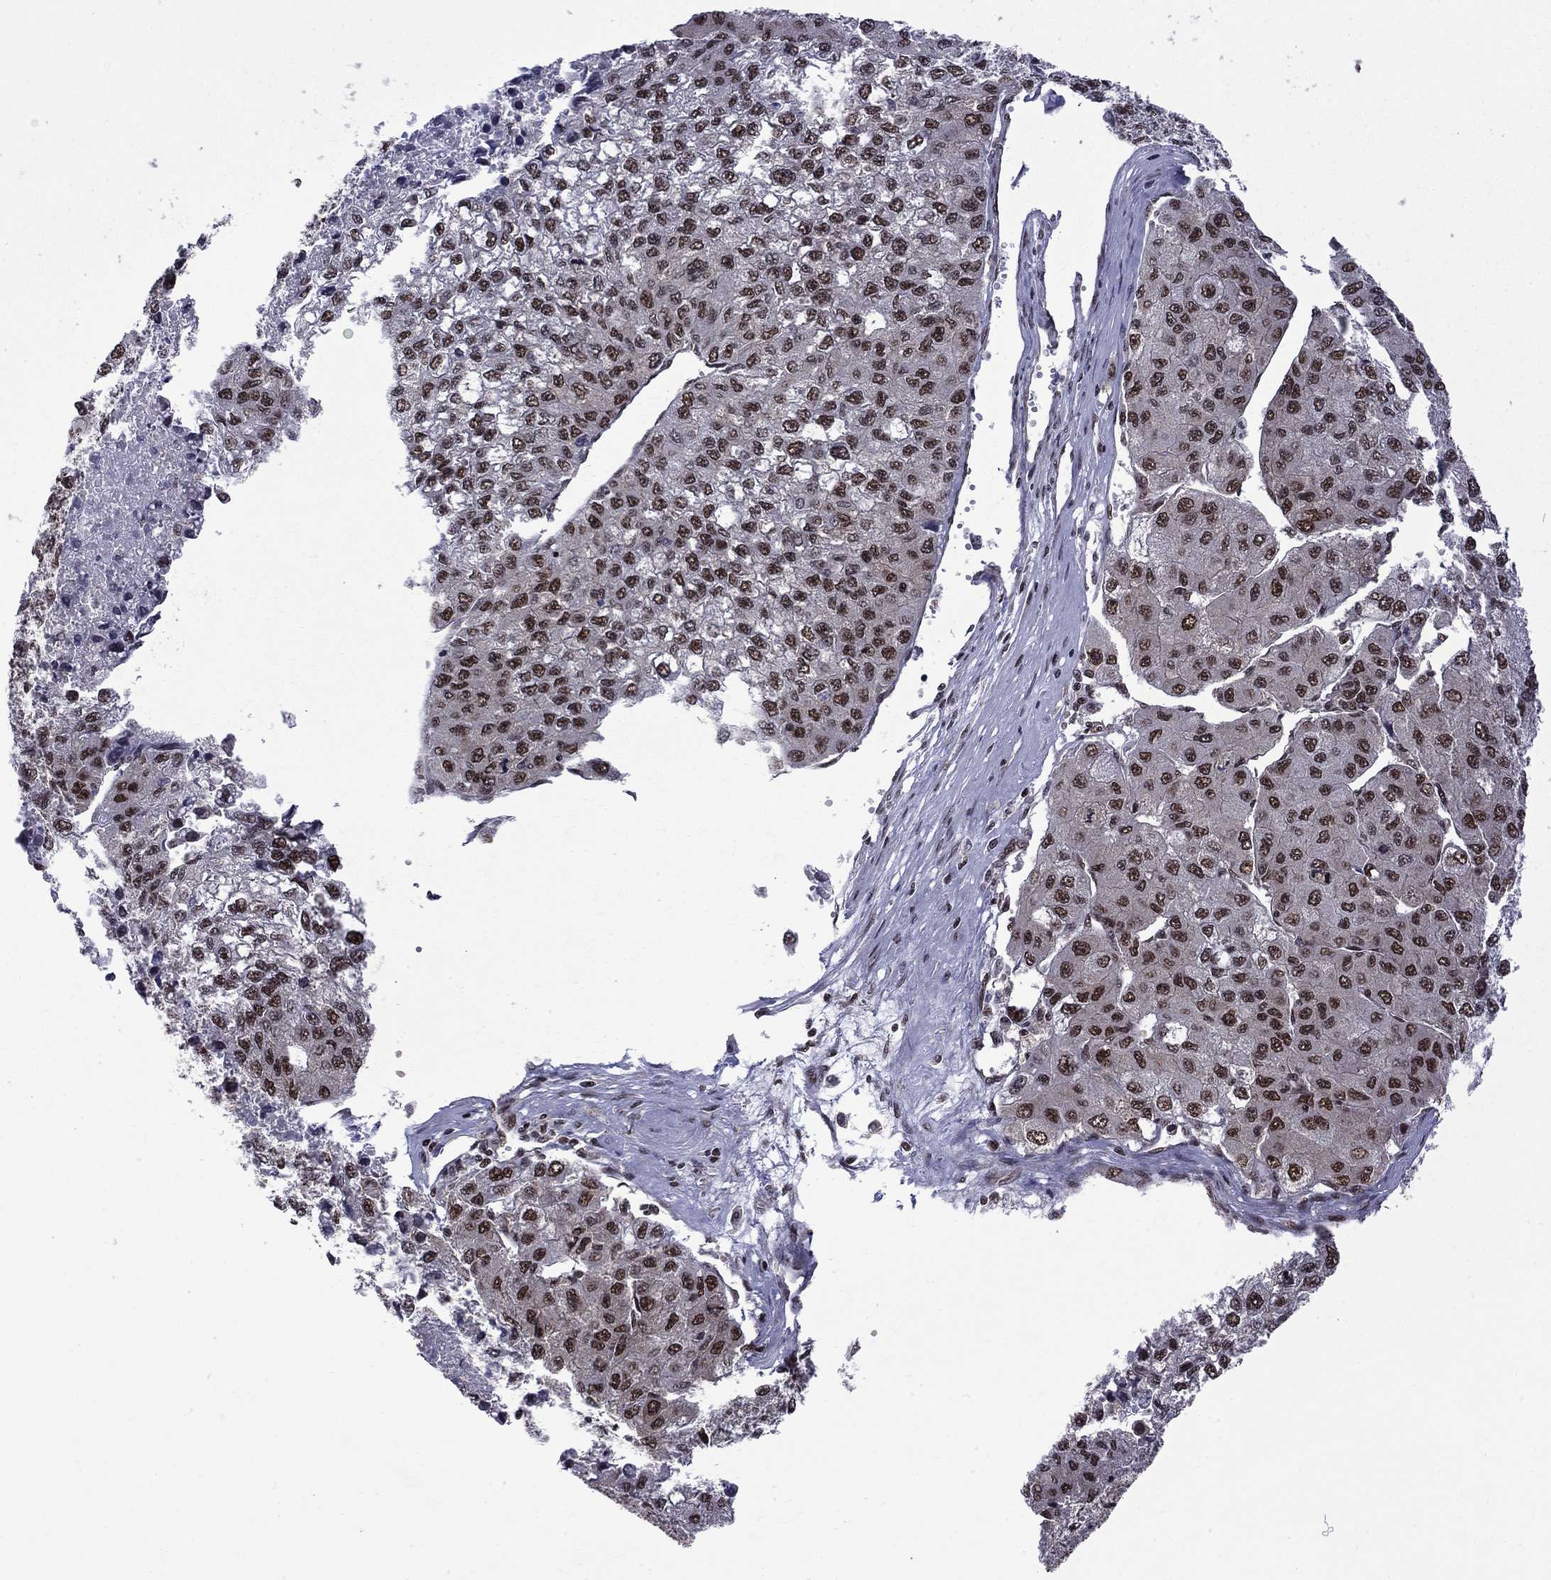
{"staining": {"intensity": "strong", "quantity": ">75%", "location": "nuclear"}, "tissue": "liver cancer", "cell_type": "Tumor cells", "image_type": "cancer", "snomed": [{"axis": "morphology", "description": "Carcinoma, Hepatocellular, NOS"}, {"axis": "topography", "description": "Liver"}], "caption": "A high amount of strong nuclear positivity is appreciated in about >75% of tumor cells in liver hepatocellular carcinoma tissue. (DAB (3,3'-diaminobenzidine) IHC, brown staining for protein, blue staining for nuclei).", "gene": "MED25", "patient": {"sex": "female", "age": 66}}